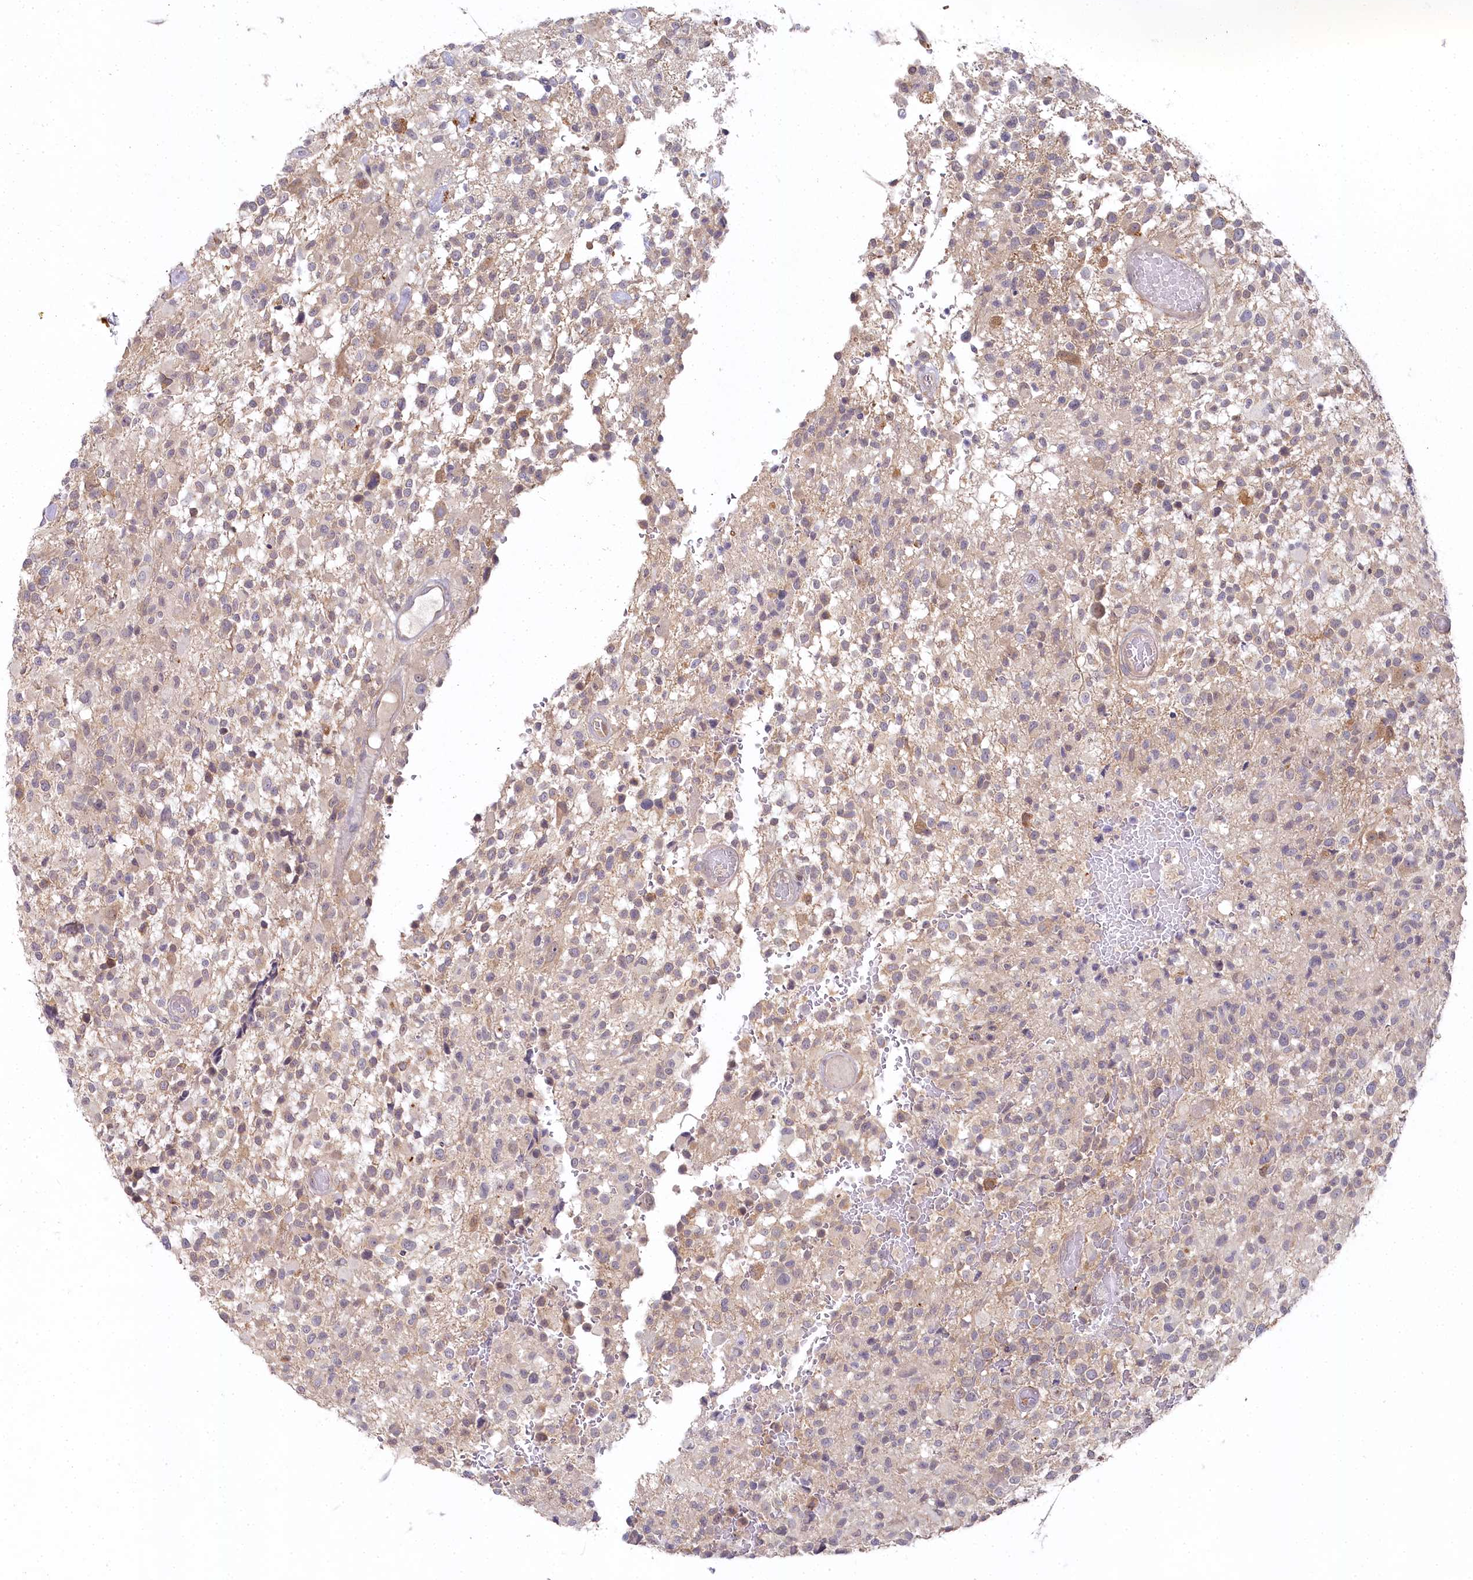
{"staining": {"intensity": "moderate", "quantity": "<25%", "location": "cytoplasmic/membranous"}, "tissue": "glioma", "cell_type": "Tumor cells", "image_type": "cancer", "snomed": [{"axis": "morphology", "description": "Glioma, malignant, High grade"}, {"axis": "morphology", "description": "Glioblastoma, NOS"}, {"axis": "topography", "description": "Brain"}], "caption": "Immunohistochemical staining of human malignant glioma (high-grade) reveals low levels of moderate cytoplasmic/membranous staining in about <25% of tumor cells.", "gene": "AAMDC", "patient": {"sex": "male", "age": 60}}